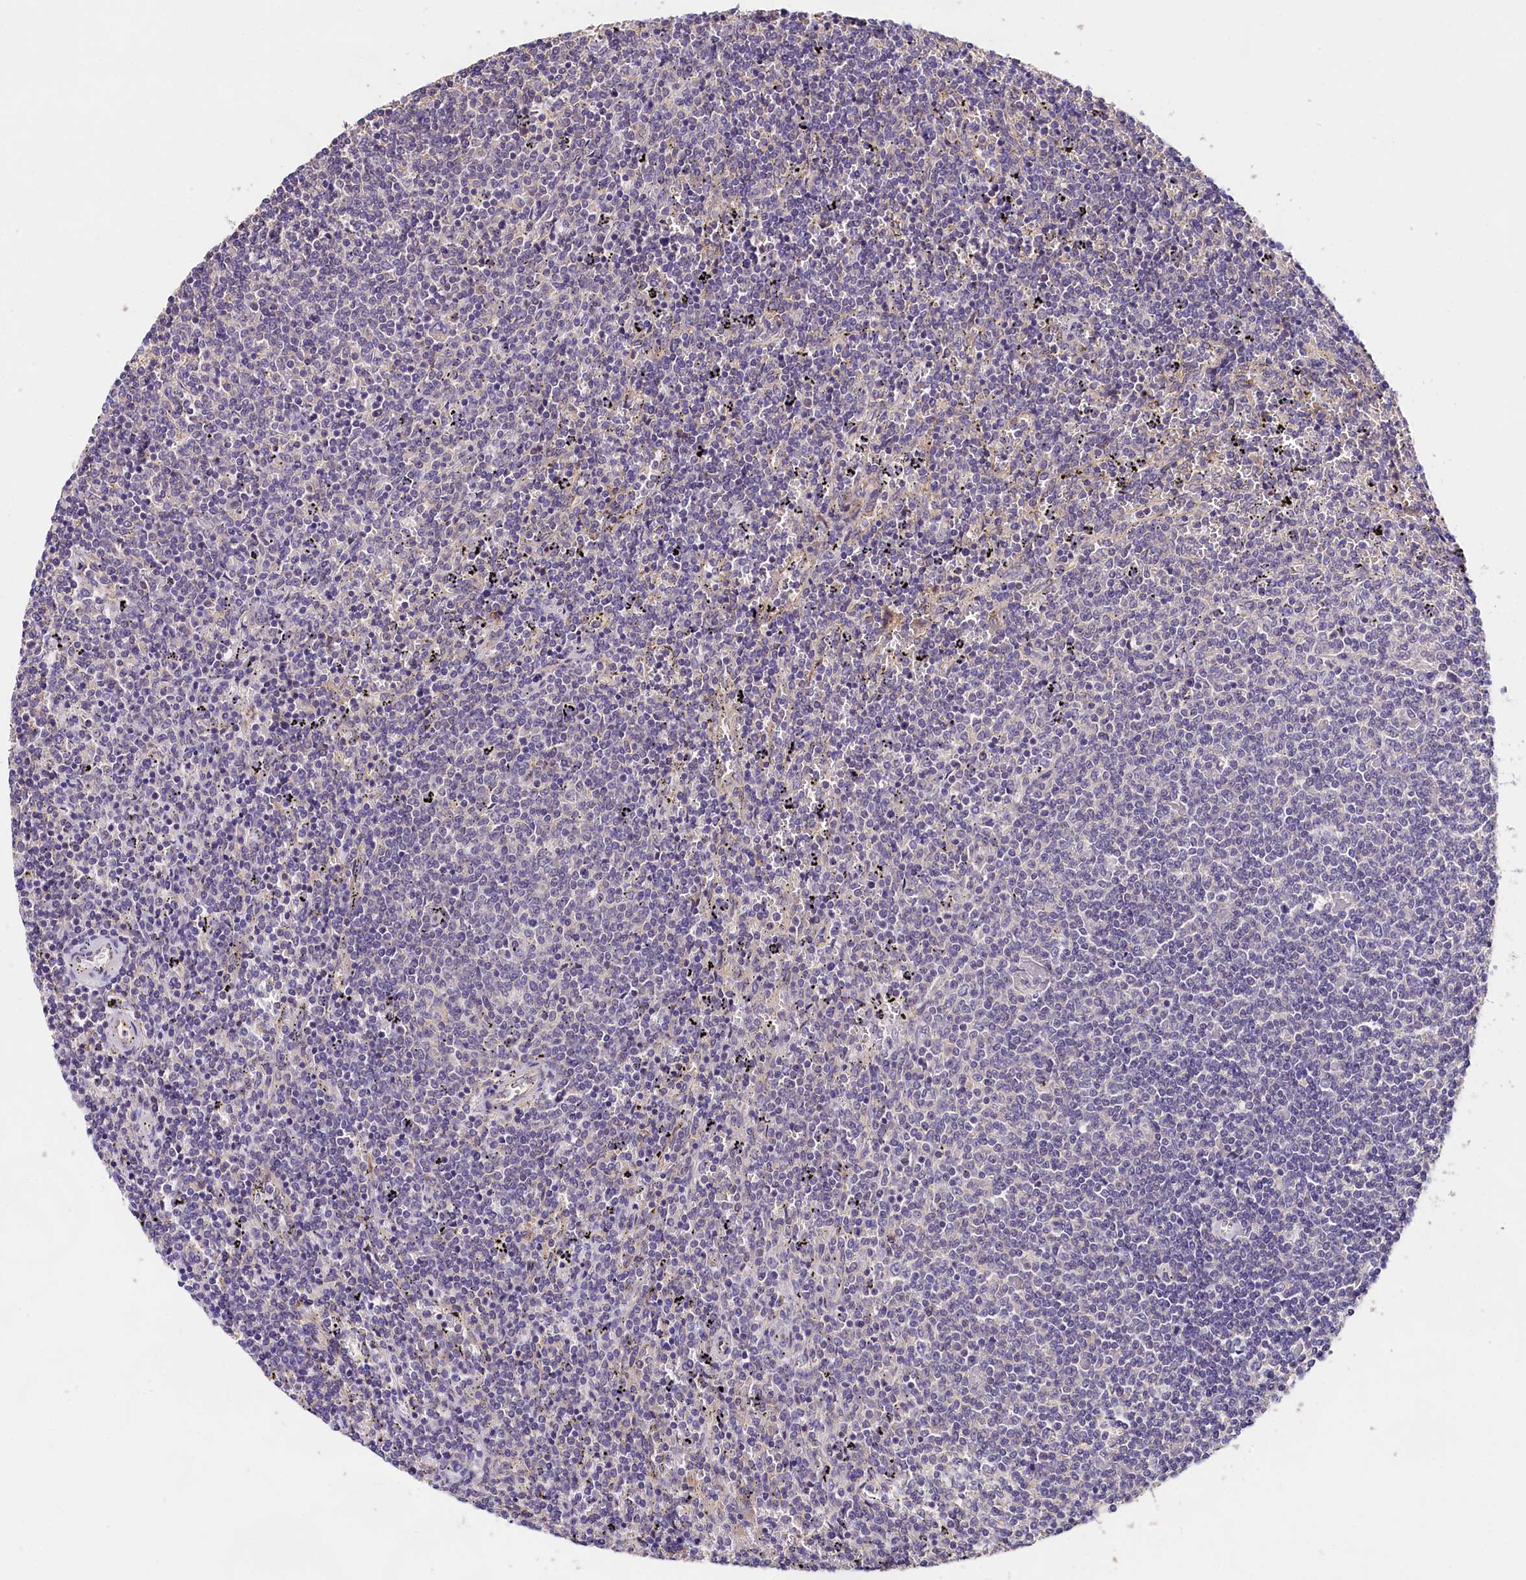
{"staining": {"intensity": "negative", "quantity": "none", "location": "none"}, "tissue": "lymphoma", "cell_type": "Tumor cells", "image_type": "cancer", "snomed": [{"axis": "morphology", "description": "Malignant lymphoma, non-Hodgkin's type, Low grade"}, {"axis": "topography", "description": "Spleen"}], "caption": "Immunohistochemistry histopathology image of neoplastic tissue: malignant lymphoma, non-Hodgkin's type (low-grade) stained with DAB (3,3'-diaminobenzidine) displays no significant protein expression in tumor cells. (DAB (3,3'-diaminobenzidine) immunohistochemistry (IHC) with hematoxylin counter stain).", "gene": "OAS3", "patient": {"sex": "female", "age": 50}}